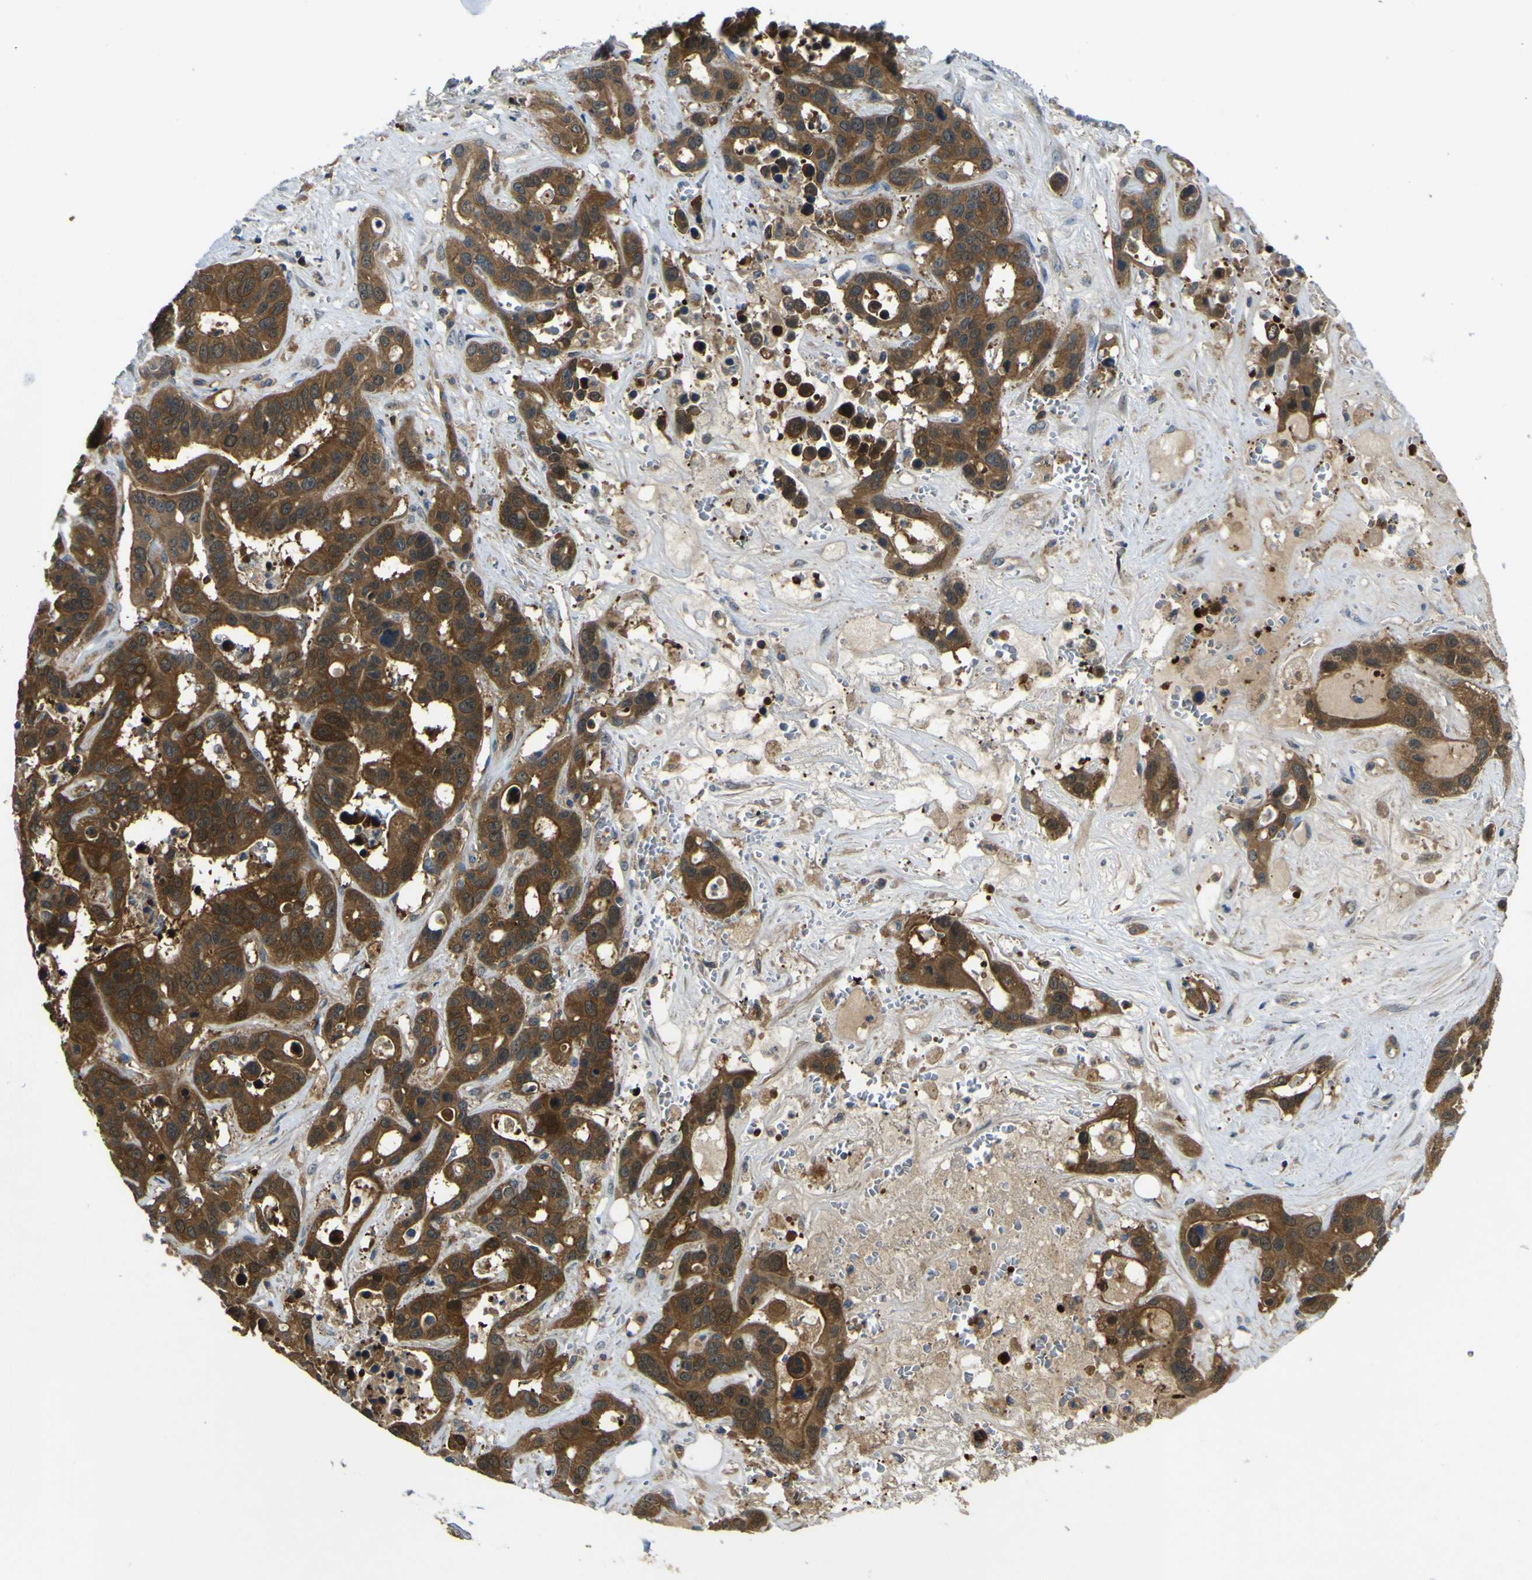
{"staining": {"intensity": "strong", "quantity": ">75%", "location": "cytoplasmic/membranous"}, "tissue": "liver cancer", "cell_type": "Tumor cells", "image_type": "cancer", "snomed": [{"axis": "morphology", "description": "Cholangiocarcinoma"}, {"axis": "topography", "description": "Liver"}], "caption": "Tumor cells reveal strong cytoplasmic/membranous expression in about >75% of cells in liver cancer (cholangiocarcinoma).", "gene": "EML2", "patient": {"sex": "female", "age": 65}}